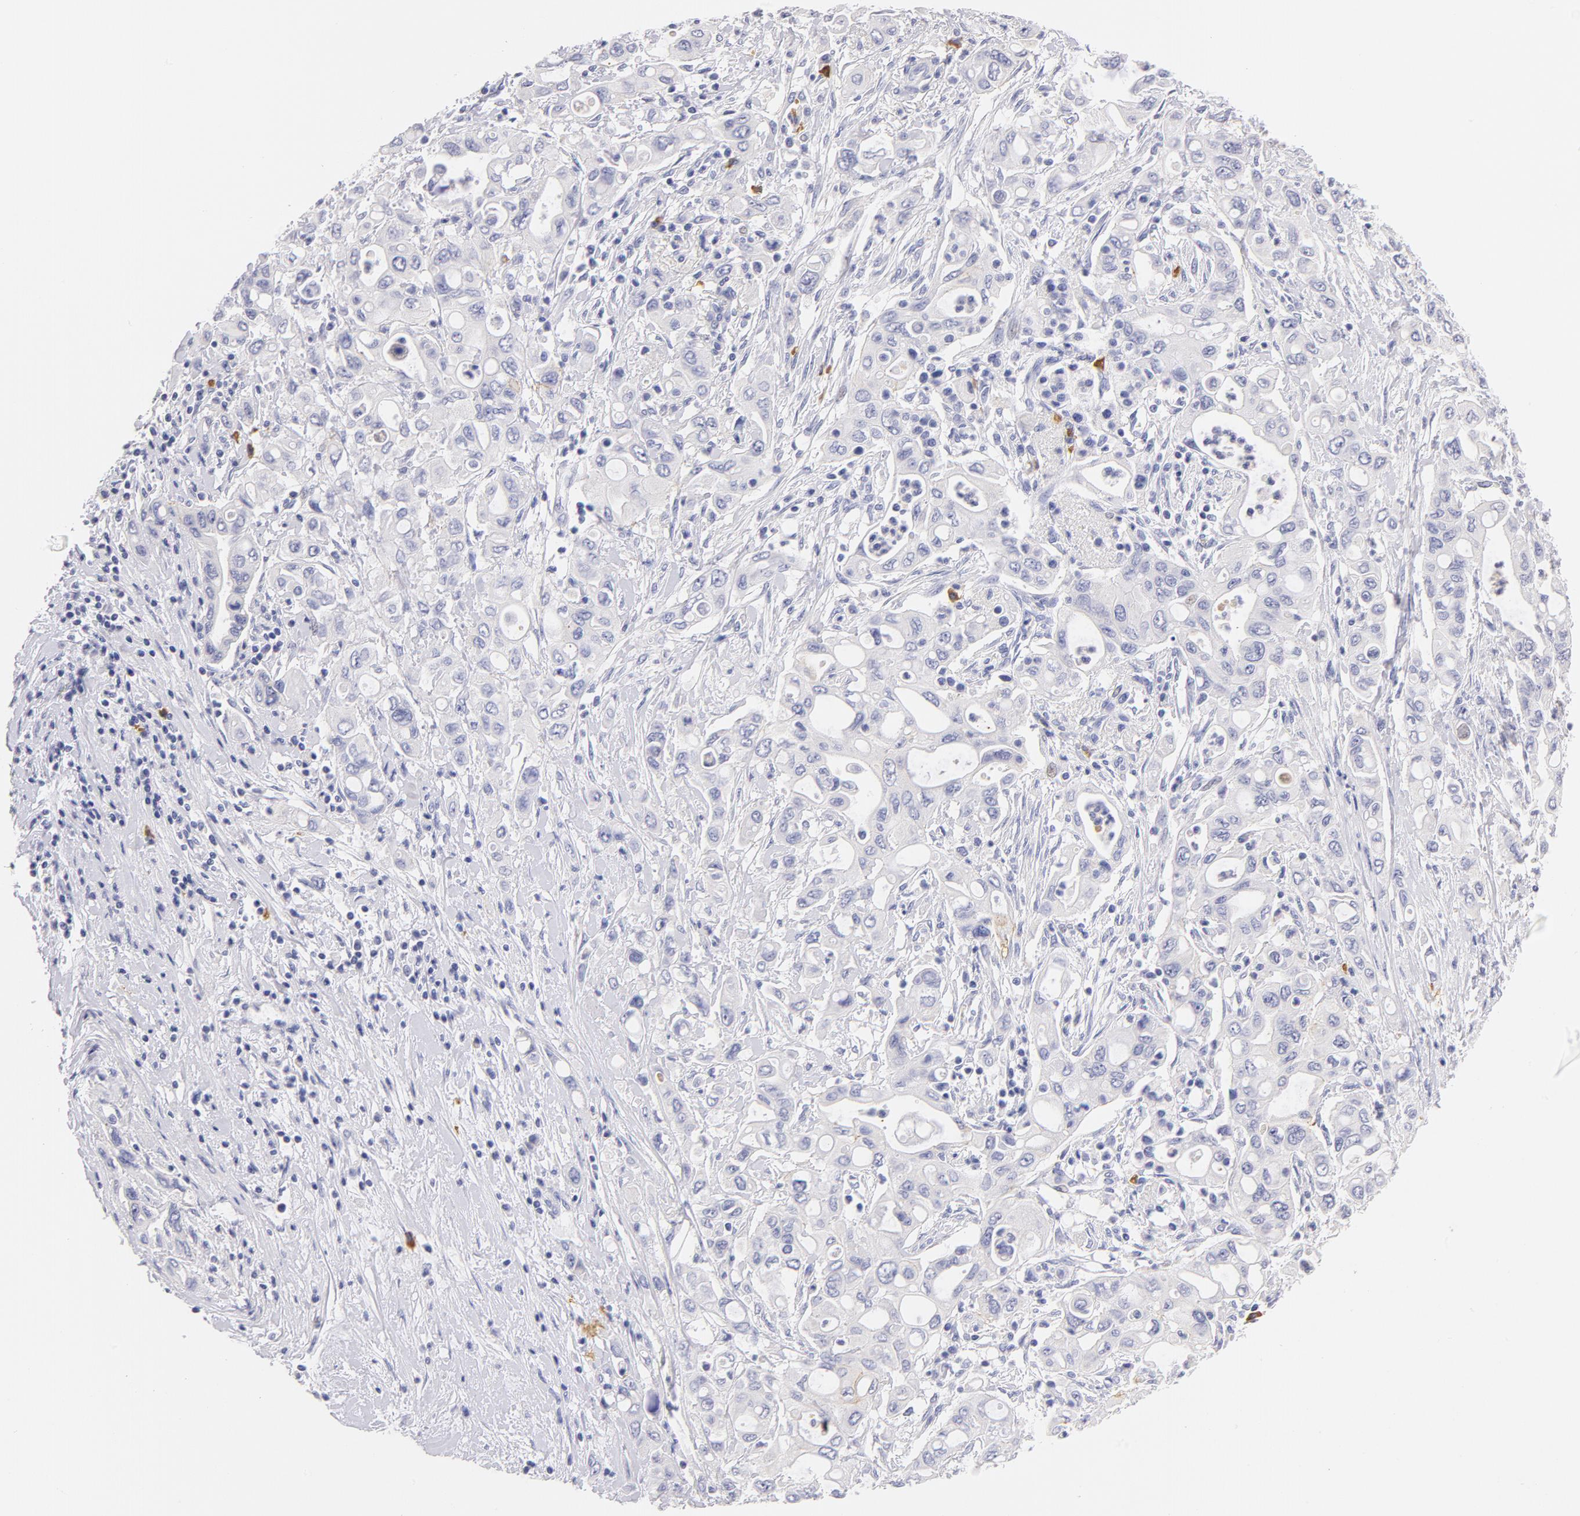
{"staining": {"intensity": "weak", "quantity": "<25%", "location": "nuclear"}, "tissue": "pancreatic cancer", "cell_type": "Tumor cells", "image_type": "cancer", "snomed": [{"axis": "morphology", "description": "Adenocarcinoma, NOS"}, {"axis": "topography", "description": "Pancreas"}], "caption": "Pancreatic cancer (adenocarcinoma) was stained to show a protein in brown. There is no significant staining in tumor cells. Nuclei are stained in blue.", "gene": "CD44", "patient": {"sex": "female", "age": 57}}